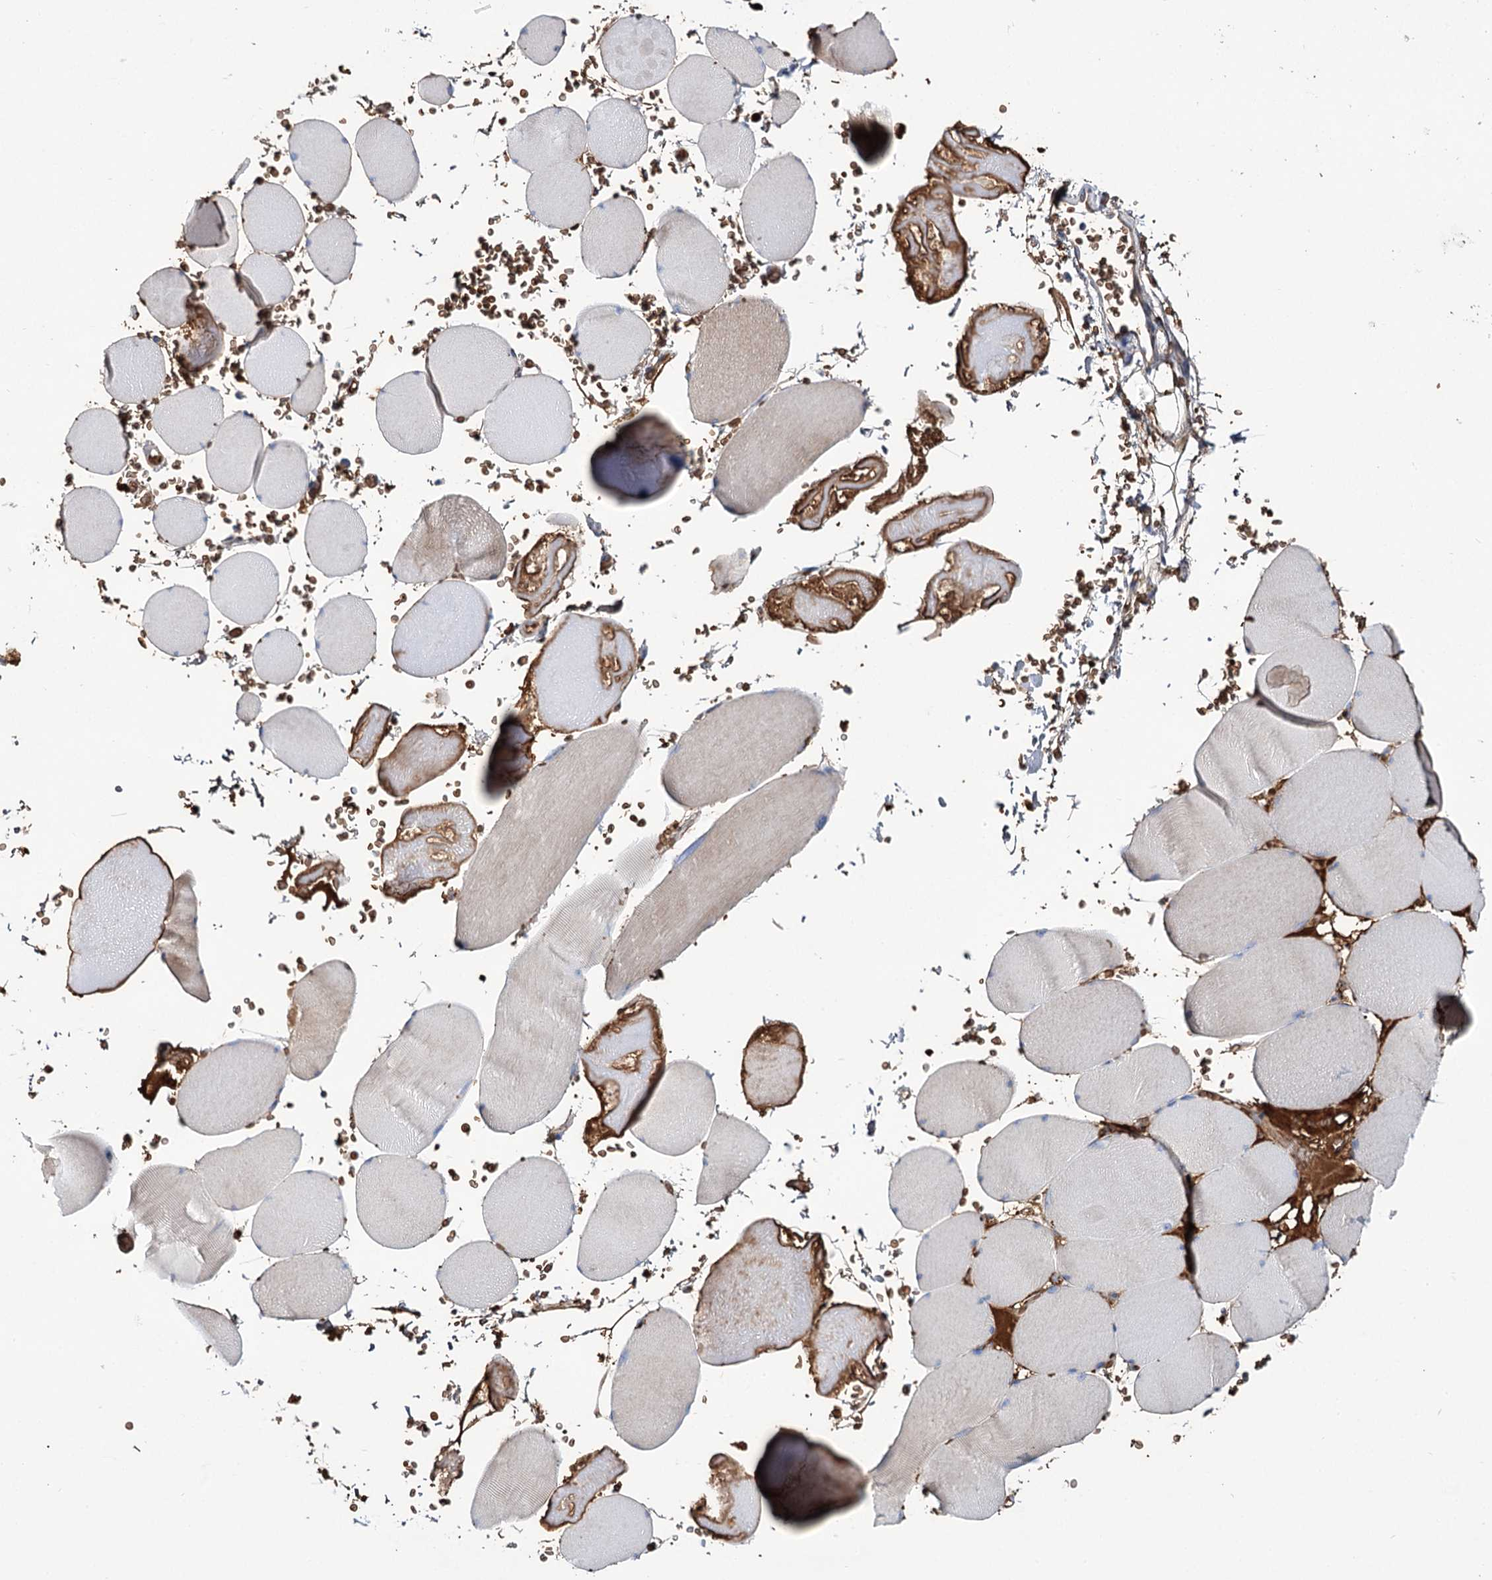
{"staining": {"intensity": "weak", "quantity": "25%-75%", "location": "cytoplasmic/membranous"}, "tissue": "skeletal muscle", "cell_type": "Myocytes", "image_type": "normal", "snomed": [{"axis": "morphology", "description": "Normal tissue, NOS"}, {"axis": "topography", "description": "Skeletal muscle"}, {"axis": "topography", "description": "Head-Neck"}], "caption": "DAB (3,3'-diaminobenzidine) immunohistochemical staining of normal skeletal muscle reveals weak cytoplasmic/membranous protein positivity in approximately 25%-75% of myocytes.", "gene": "GBF1", "patient": {"sex": "male", "age": 66}}